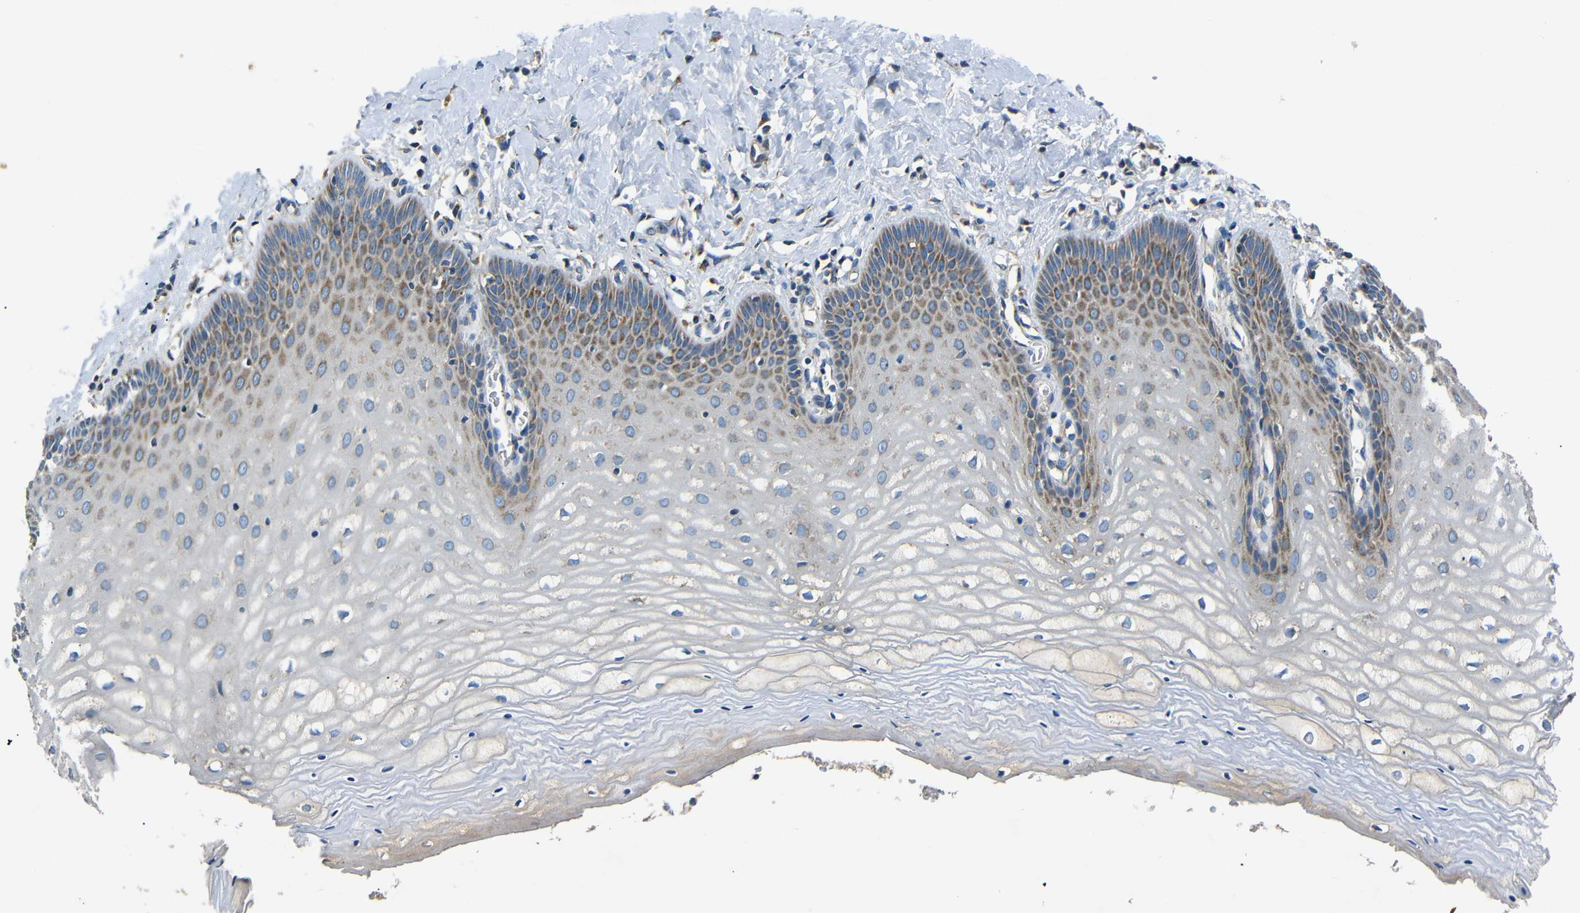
{"staining": {"intensity": "moderate", "quantity": ">75%", "location": "cytoplasmic/membranous"}, "tissue": "cervix", "cell_type": "Glandular cells", "image_type": "normal", "snomed": [{"axis": "morphology", "description": "Normal tissue, NOS"}, {"axis": "topography", "description": "Cervix"}], "caption": "IHC micrograph of unremarkable cervix: human cervix stained using immunohistochemistry (IHC) shows medium levels of moderate protein expression localized specifically in the cytoplasmic/membranous of glandular cells, appearing as a cytoplasmic/membranous brown color.", "gene": "NETO2", "patient": {"sex": "female", "age": 55}}